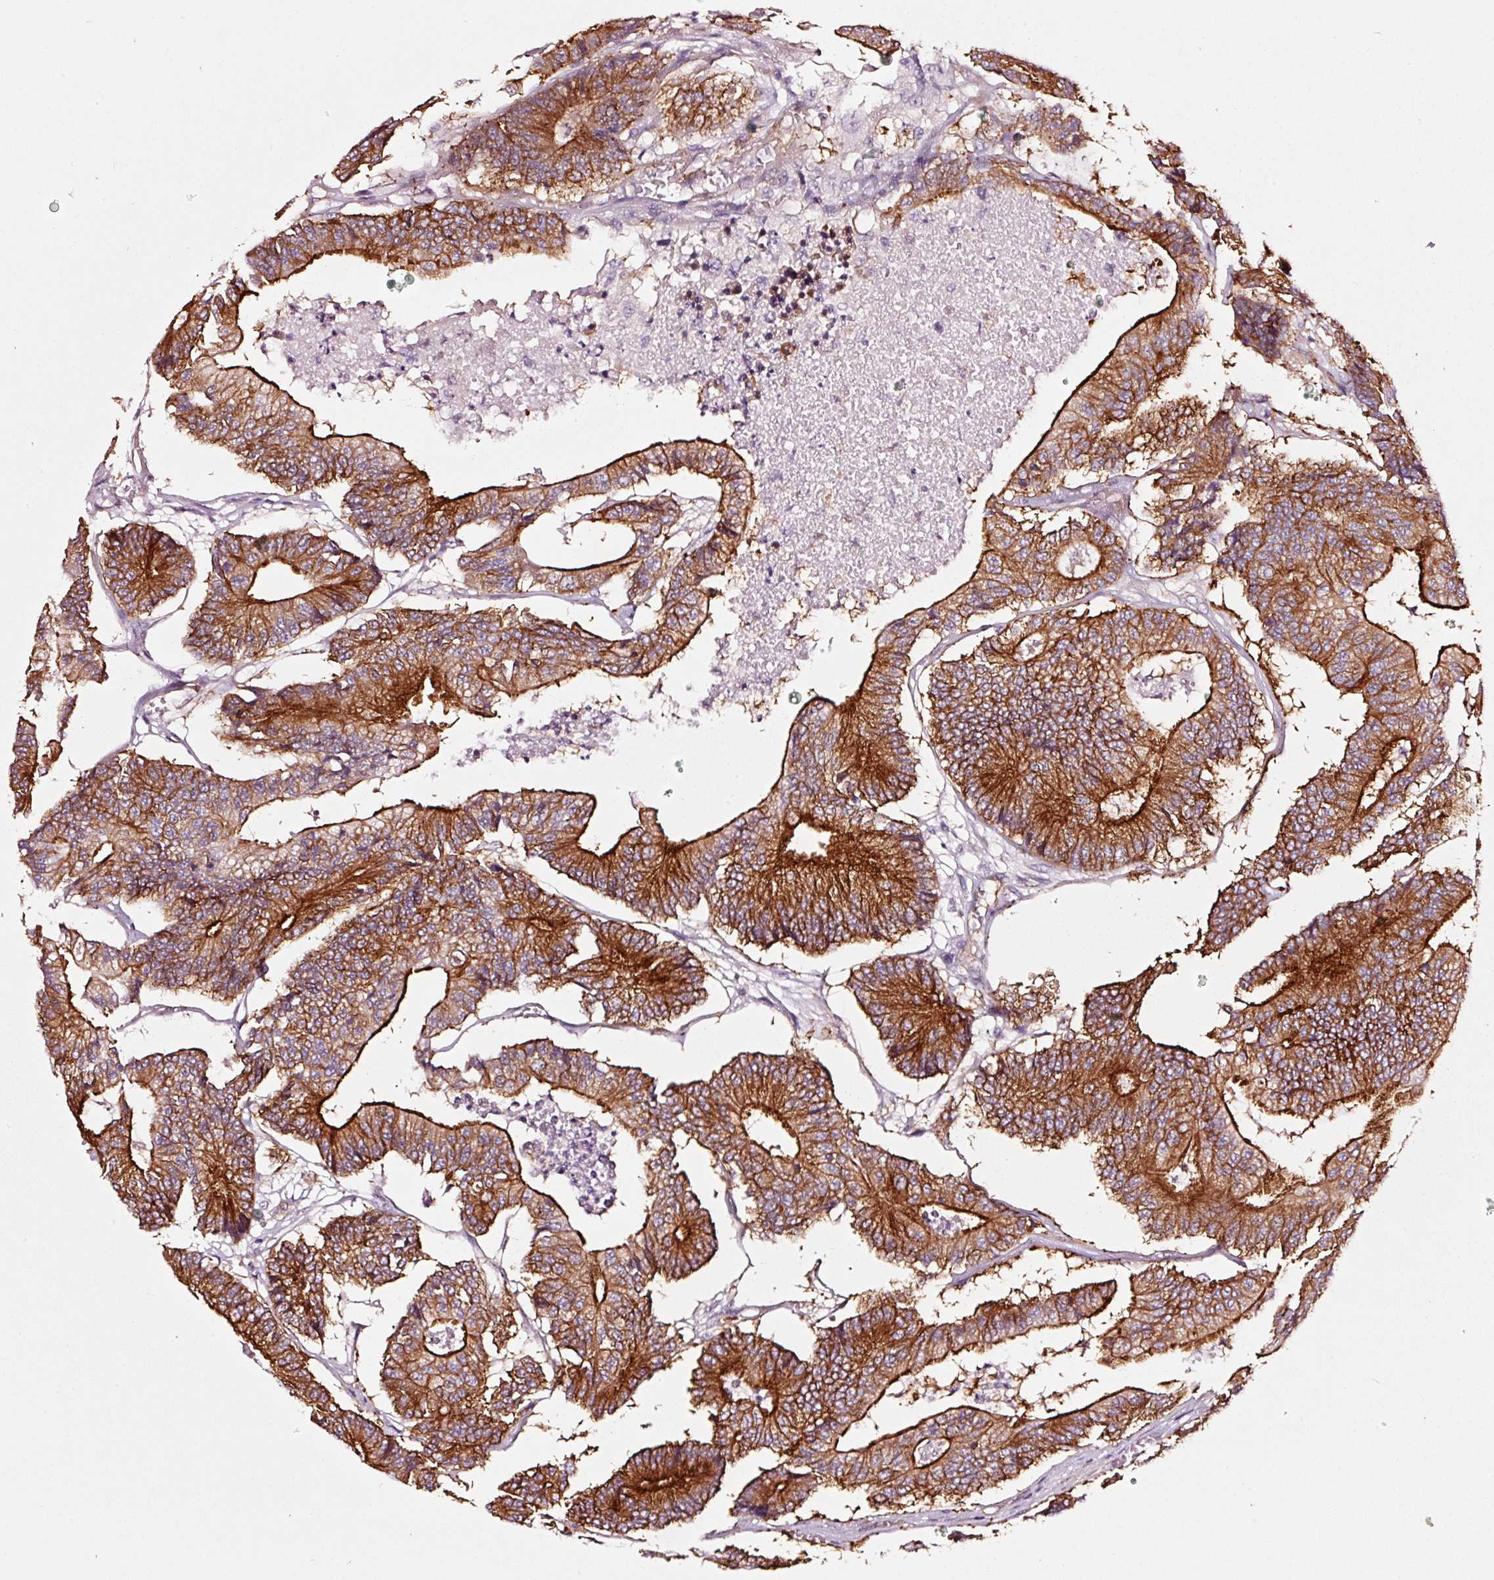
{"staining": {"intensity": "strong", "quantity": ">75%", "location": "cytoplasmic/membranous"}, "tissue": "colorectal cancer", "cell_type": "Tumor cells", "image_type": "cancer", "snomed": [{"axis": "morphology", "description": "Adenocarcinoma, NOS"}, {"axis": "topography", "description": "Colon"}], "caption": "Adenocarcinoma (colorectal) stained for a protein exhibits strong cytoplasmic/membranous positivity in tumor cells.", "gene": "ADD3", "patient": {"sex": "female", "age": 84}}